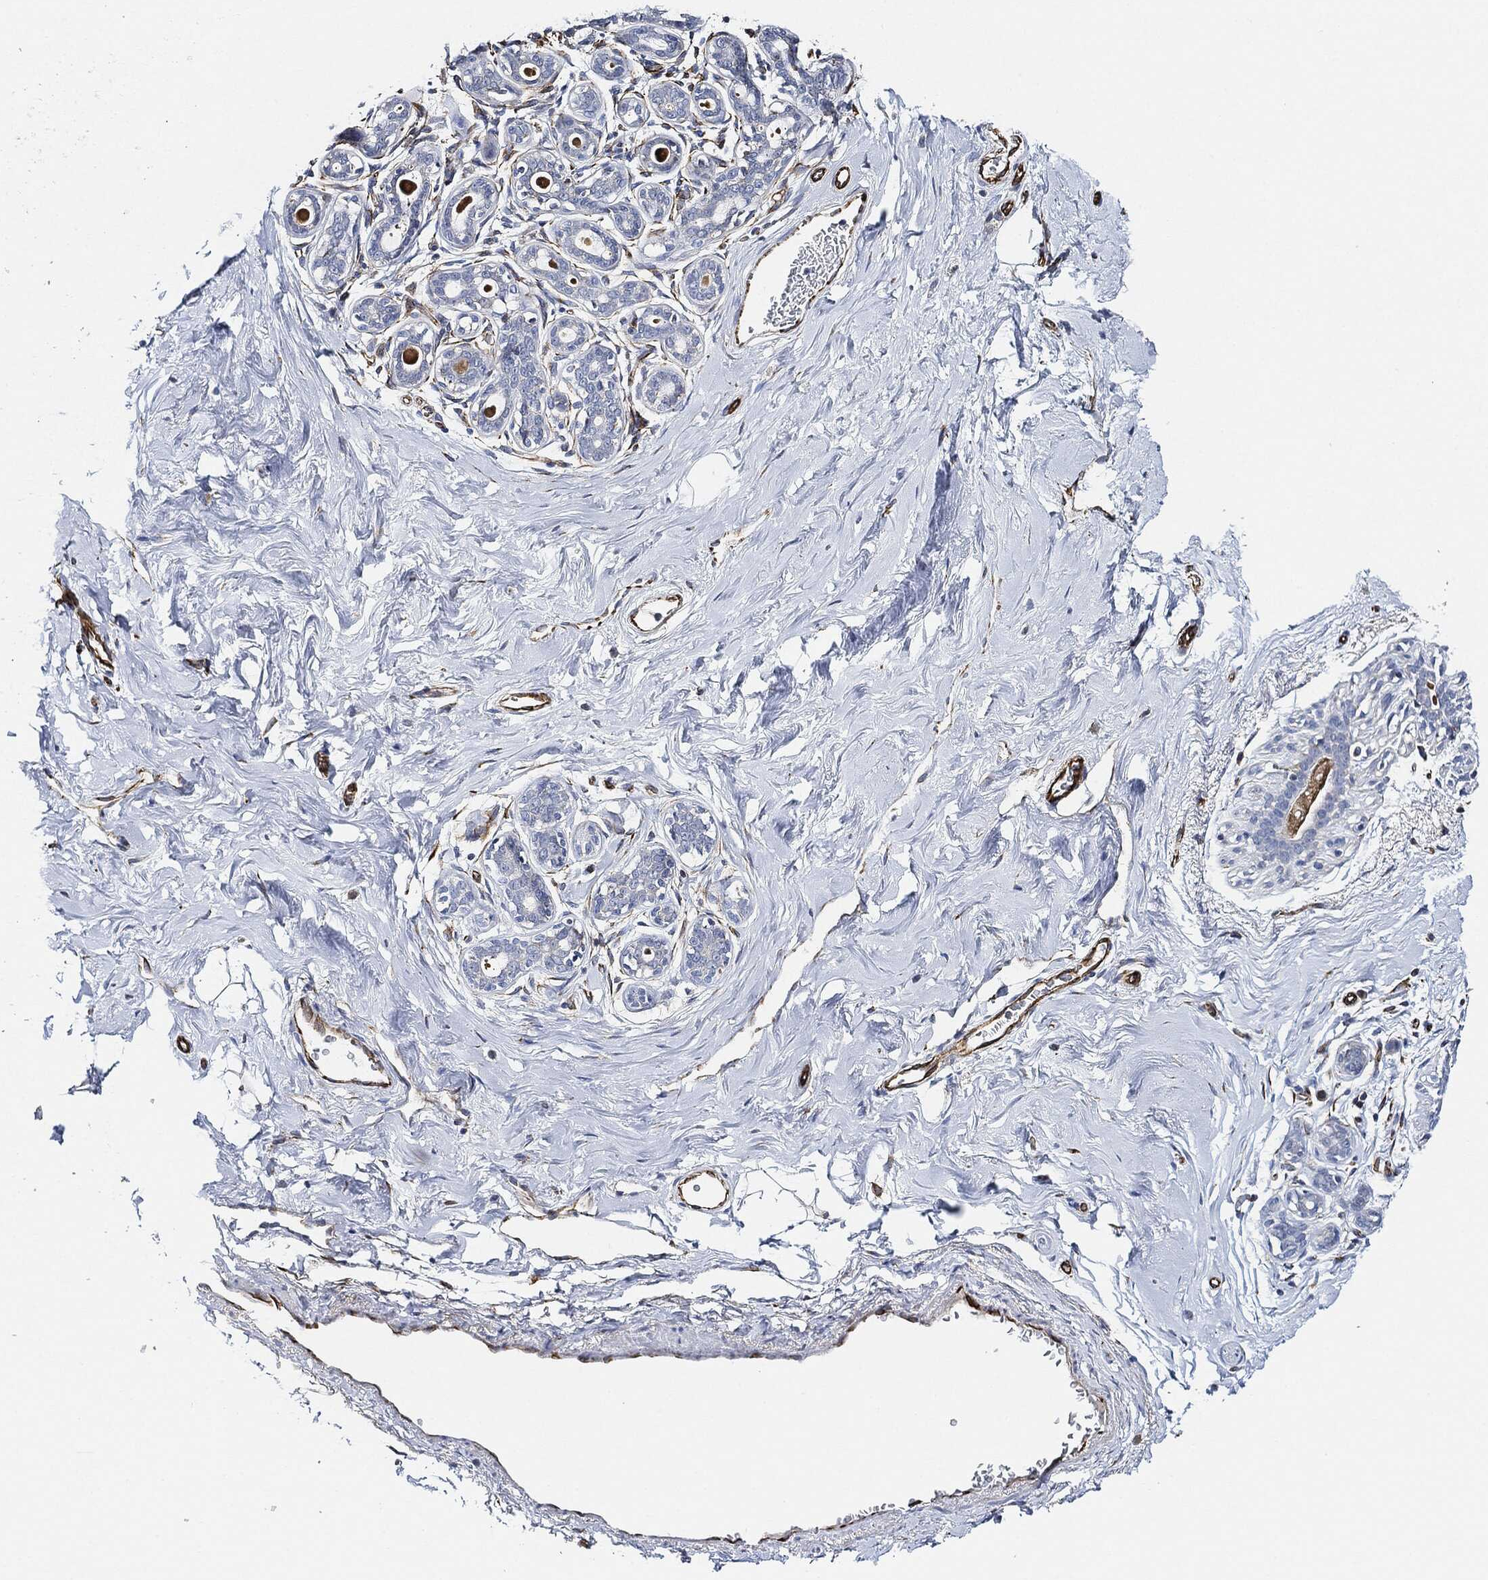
{"staining": {"intensity": "negative", "quantity": "none", "location": "none"}, "tissue": "breast", "cell_type": "Adipocytes", "image_type": "normal", "snomed": [{"axis": "morphology", "description": "Normal tissue, NOS"}, {"axis": "topography", "description": "Skin"}, {"axis": "topography", "description": "Breast"}], "caption": "Immunohistochemistry (IHC) image of unremarkable human breast stained for a protein (brown), which reveals no staining in adipocytes. The staining is performed using DAB brown chromogen with nuclei counter-stained in using hematoxylin.", "gene": "THSD1", "patient": {"sex": "female", "age": 43}}